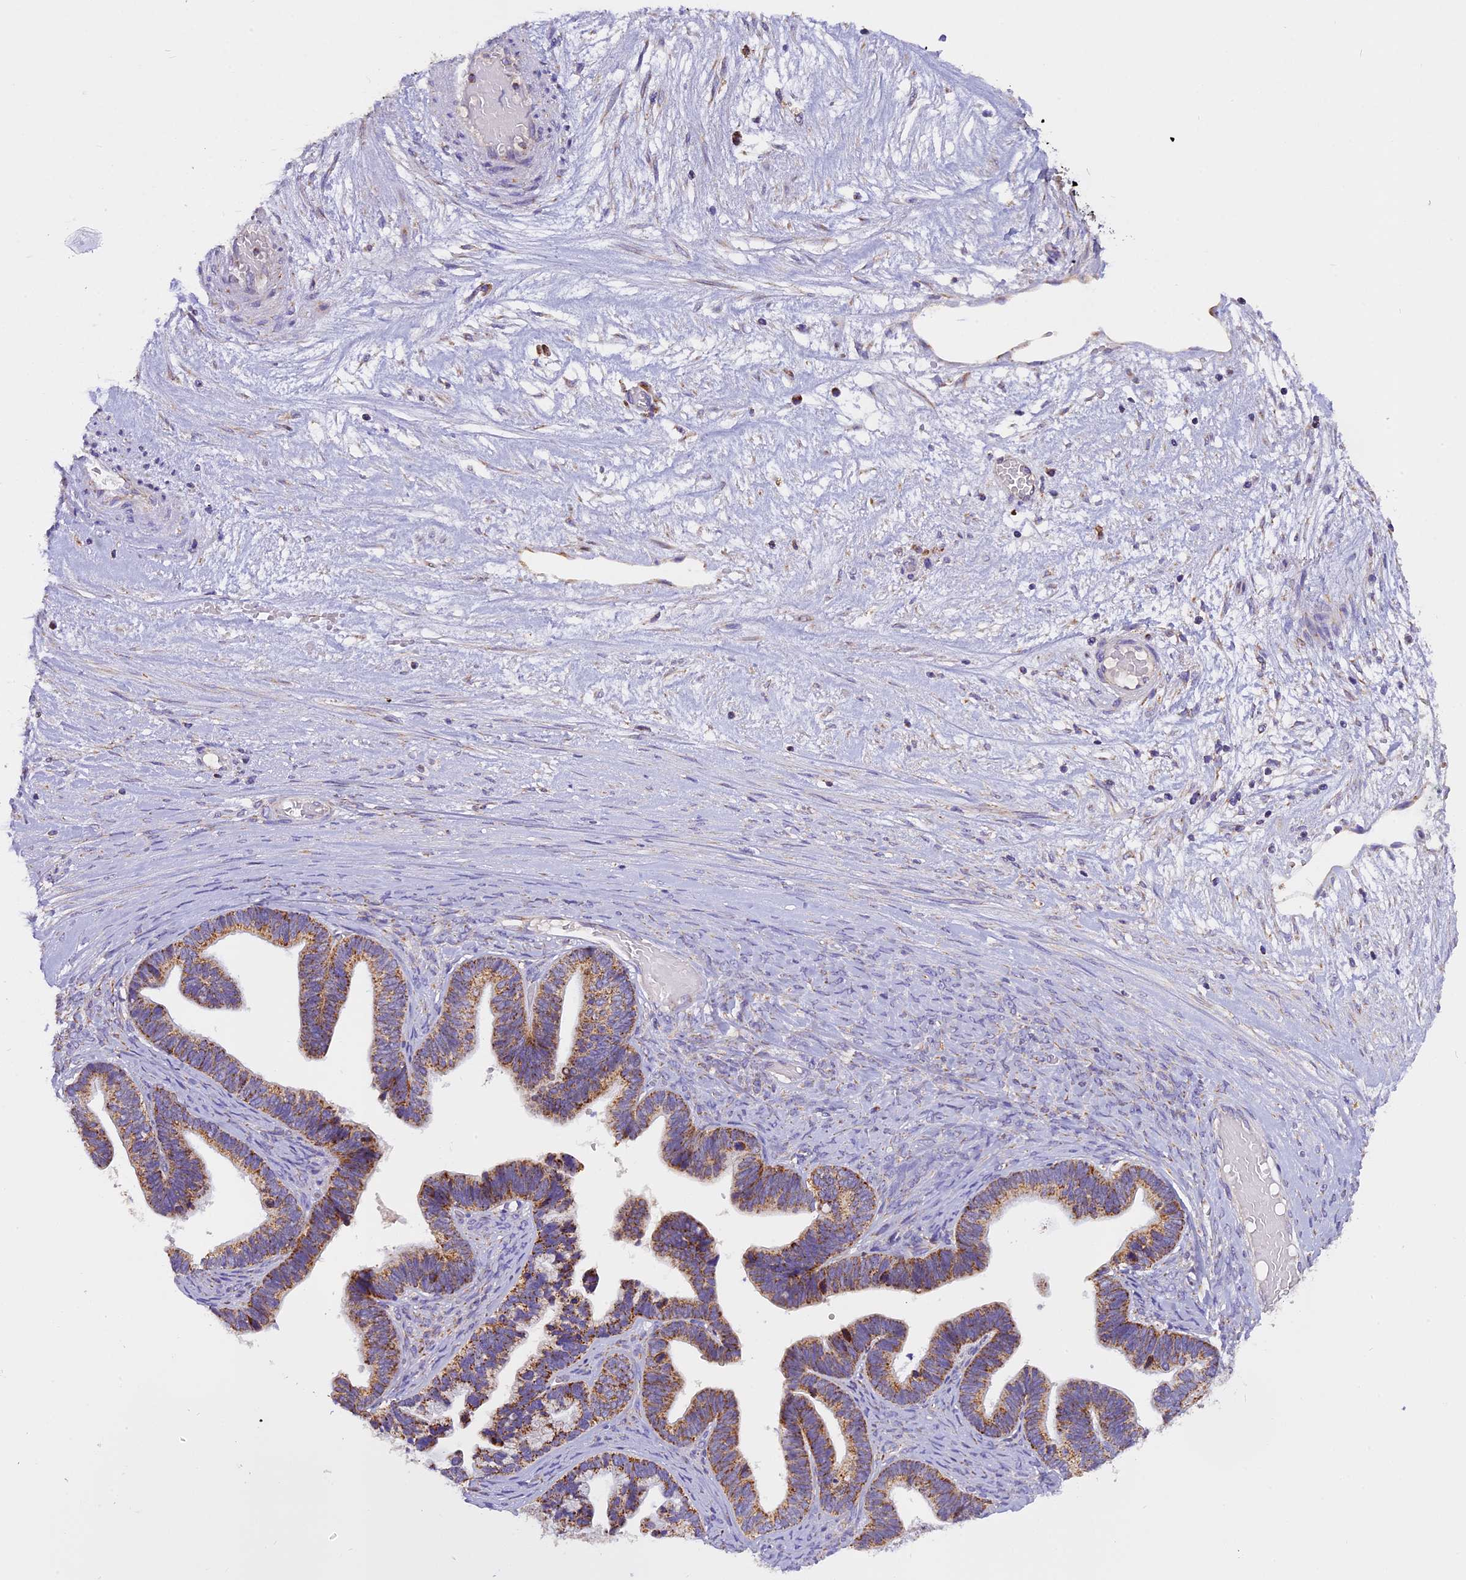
{"staining": {"intensity": "moderate", "quantity": ">75%", "location": "cytoplasmic/membranous"}, "tissue": "ovarian cancer", "cell_type": "Tumor cells", "image_type": "cancer", "snomed": [{"axis": "morphology", "description": "Cystadenocarcinoma, serous, NOS"}, {"axis": "topography", "description": "Ovary"}], "caption": "Protein expression analysis of human ovarian serous cystadenocarcinoma reveals moderate cytoplasmic/membranous positivity in approximately >75% of tumor cells.", "gene": "MGME1", "patient": {"sex": "female", "age": 56}}